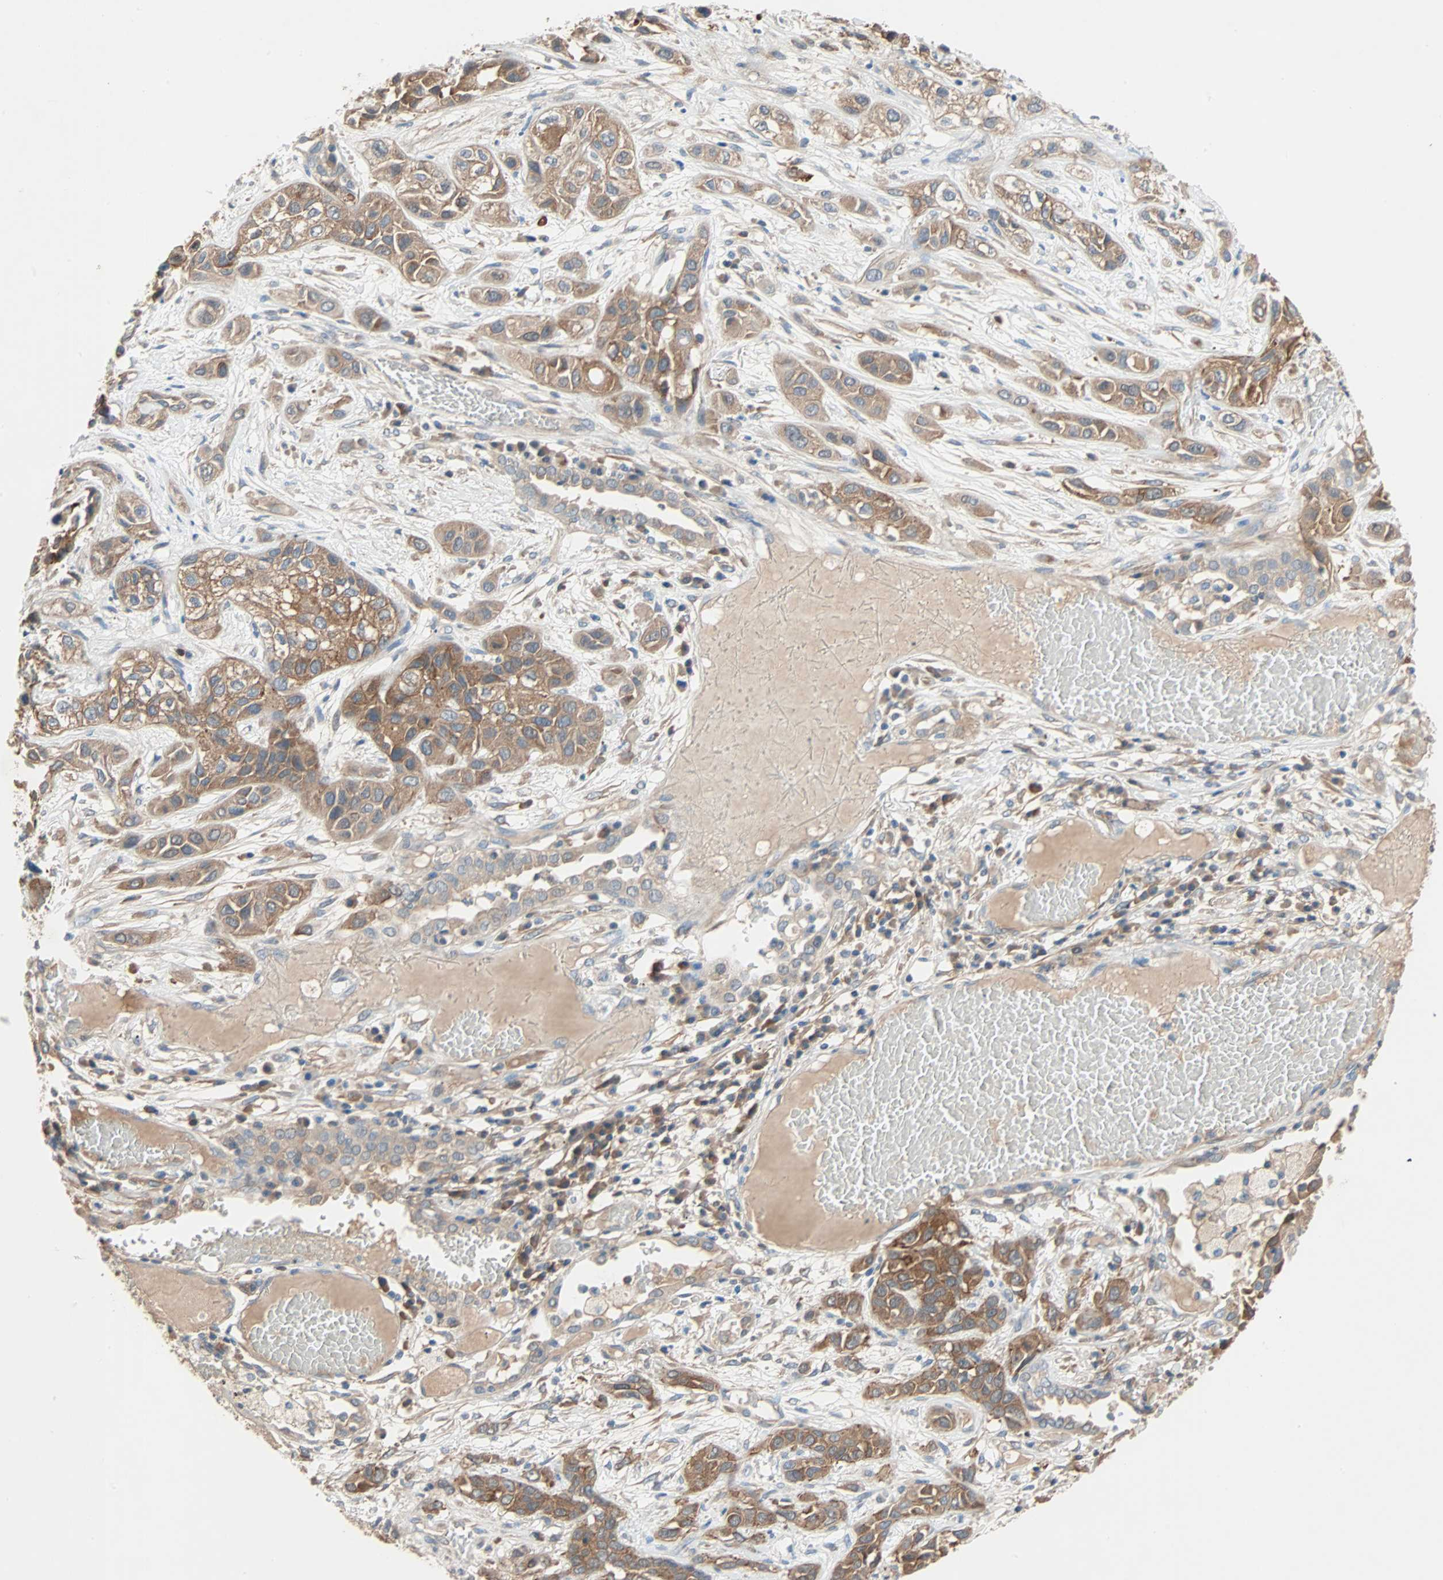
{"staining": {"intensity": "moderate", "quantity": ">75%", "location": "cytoplasmic/membranous"}, "tissue": "lung cancer", "cell_type": "Tumor cells", "image_type": "cancer", "snomed": [{"axis": "morphology", "description": "Squamous cell carcinoma, NOS"}, {"axis": "topography", "description": "Lung"}], "caption": "A micrograph of lung squamous cell carcinoma stained for a protein exhibits moderate cytoplasmic/membranous brown staining in tumor cells.", "gene": "TNFRSF12A", "patient": {"sex": "male", "age": 71}}